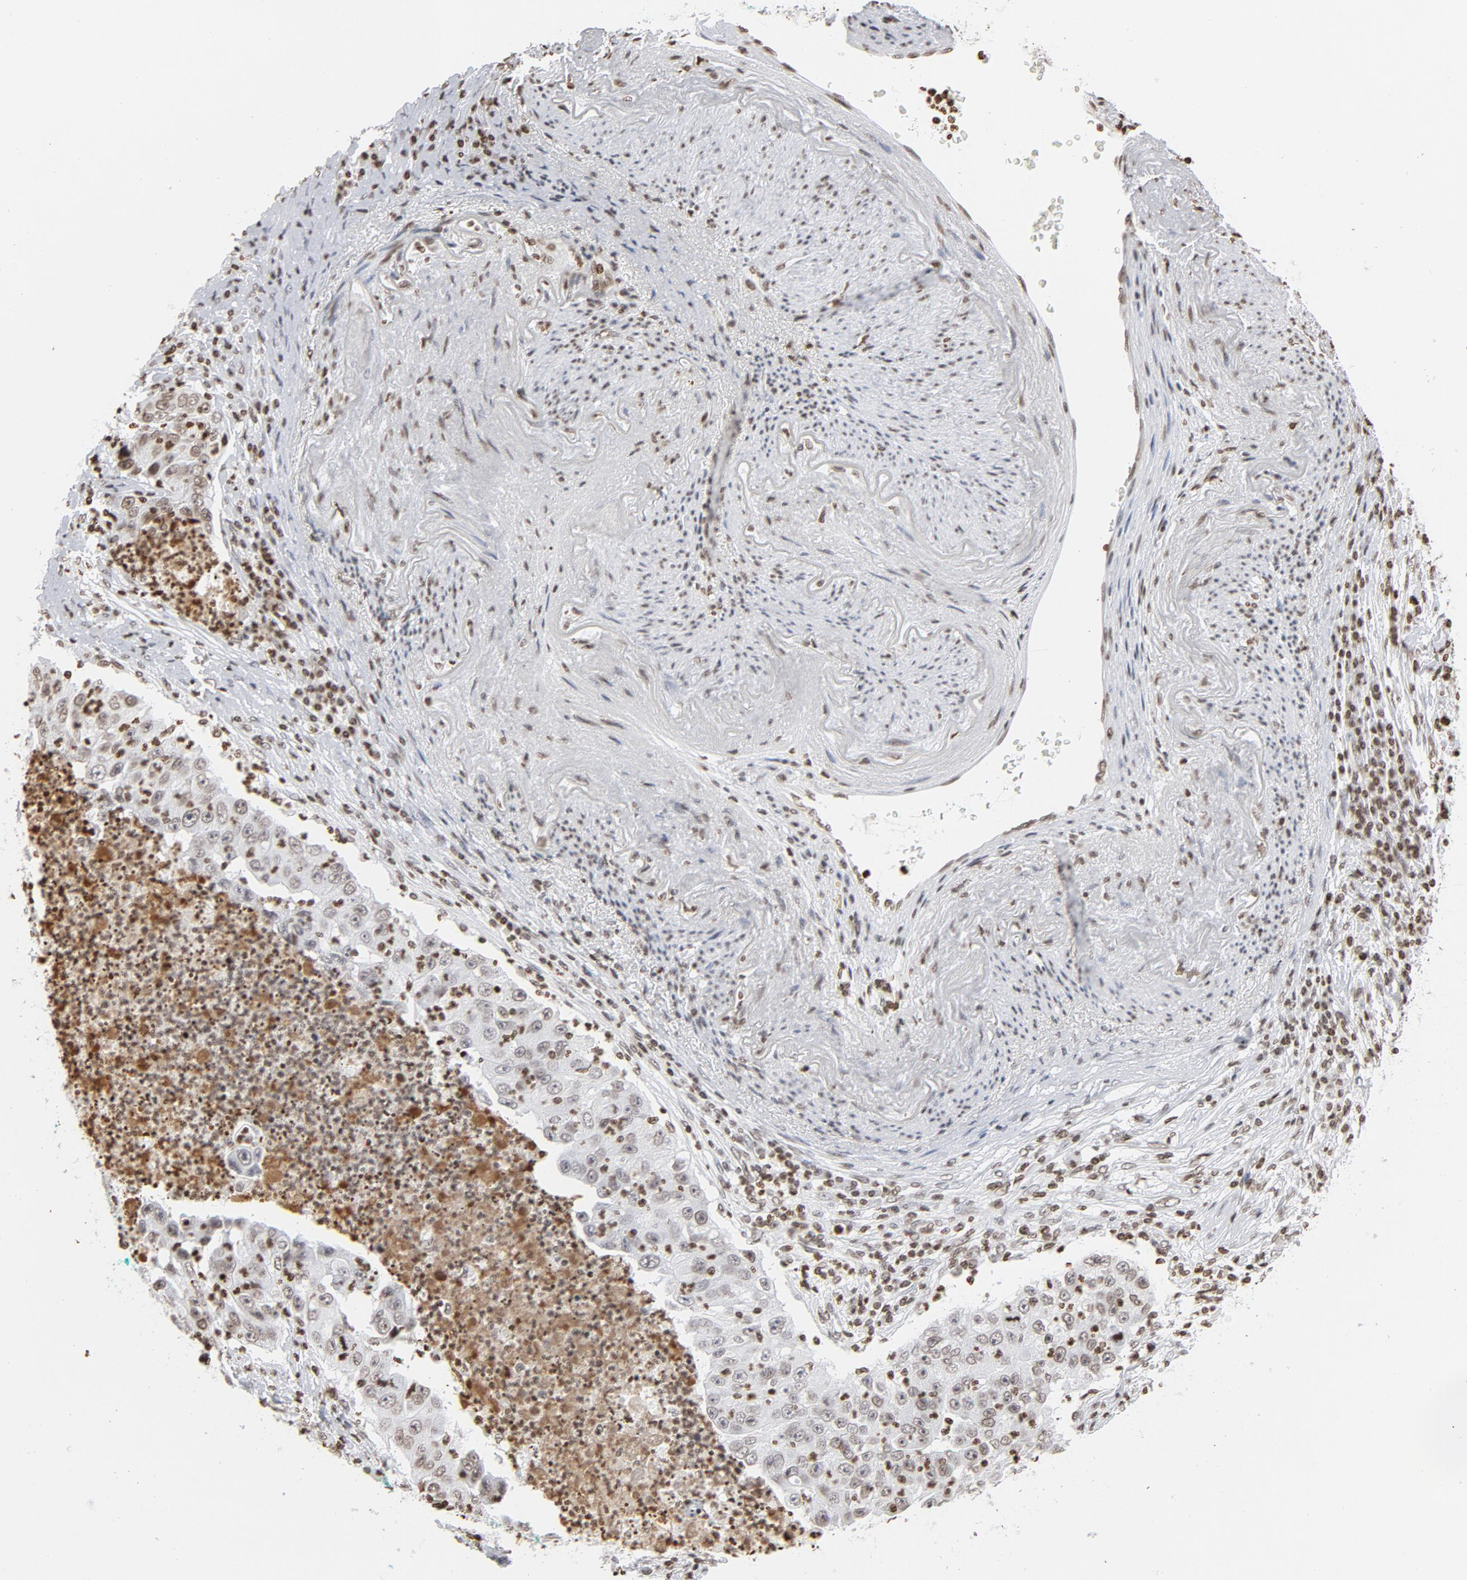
{"staining": {"intensity": "weak", "quantity": ">75%", "location": "nuclear"}, "tissue": "lung cancer", "cell_type": "Tumor cells", "image_type": "cancer", "snomed": [{"axis": "morphology", "description": "Squamous cell carcinoma, NOS"}, {"axis": "topography", "description": "Lung"}], "caption": "Protein expression analysis of lung squamous cell carcinoma shows weak nuclear positivity in about >75% of tumor cells.", "gene": "H2AC12", "patient": {"sex": "male", "age": 64}}